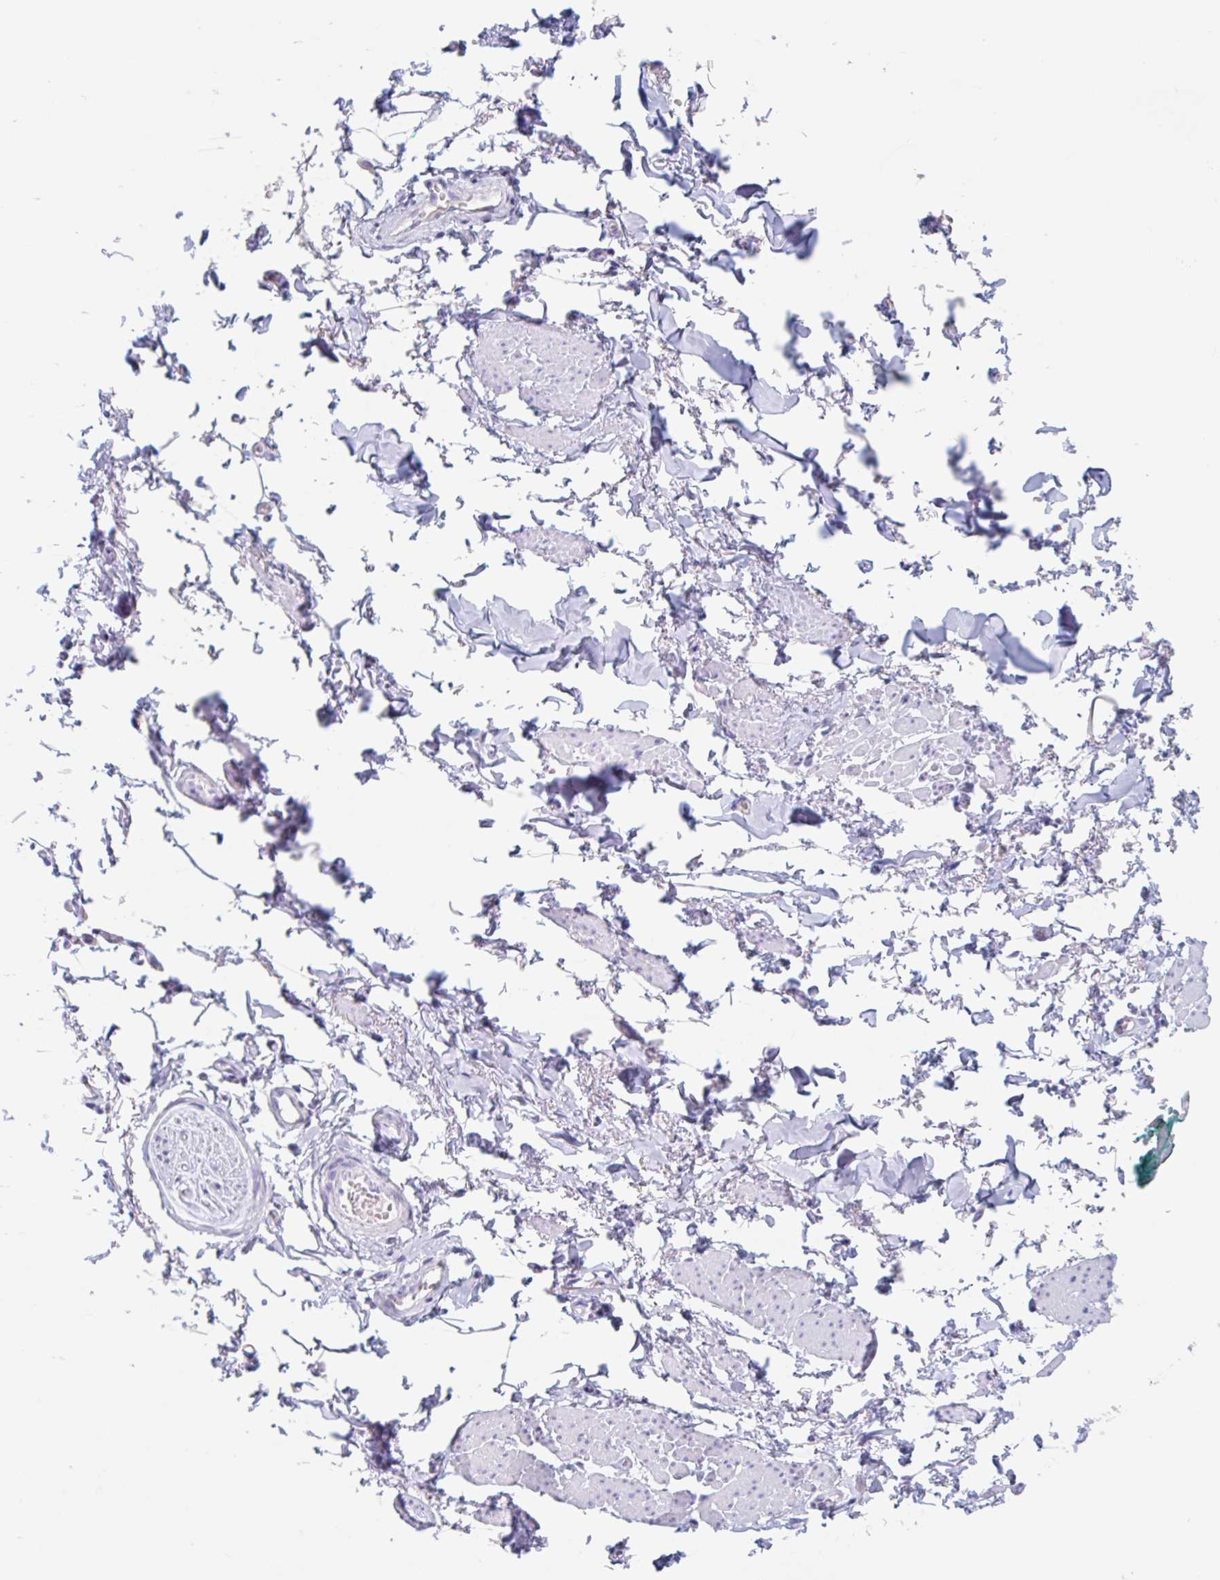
{"staining": {"intensity": "negative", "quantity": "none", "location": "none"}, "tissue": "adipose tissue", "cell_type": "Adipocytes", "image_type": "normal", "snomed": [{"axis": "morphology", "description": "Normal tissue, NOS"}, {"axis": "topography", "description": "Vulva"}, {"axis": "topography", "description": "Peripheral nerve tissue"}], "caption": "DAB (3,3'-diaminobenzidine) immunohistochemical staining of unremarkable human adipose tissue demonstrates no significant expression in adipocytes. (DAB (3,3'-diaminobenzidine) immunohistochemistry (IHC) visualized using brightfield microscopy, high magnification).", "gene": "EMC4", "patient": {"sex": "female", "age": 66}}